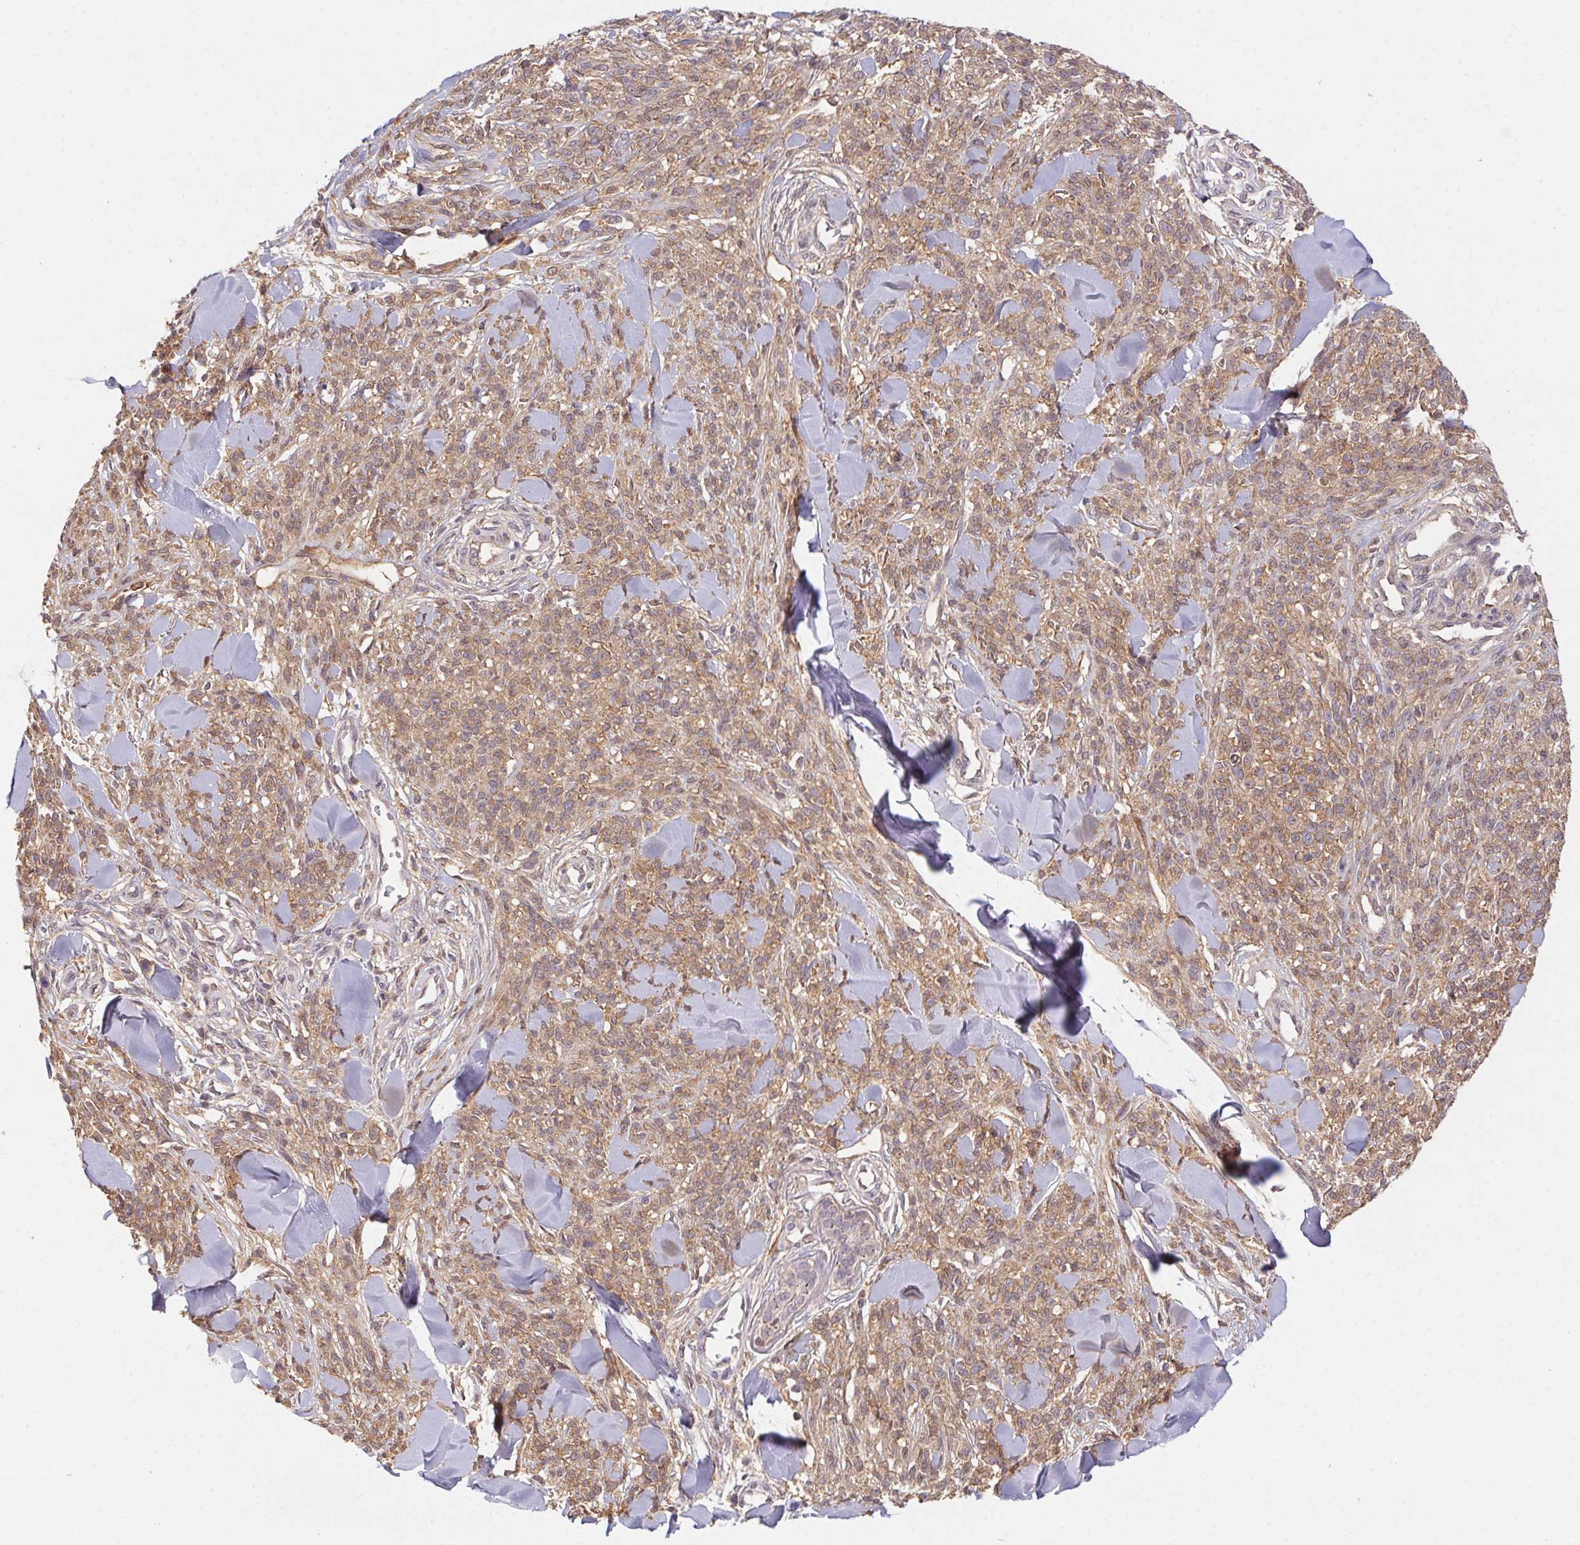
{"staining": {"intensity": "weak", "quantity": ">75%", "location": "cytoplasmic/membranous"}, "tissue": "melanoma", "cell_type": "Tumor cells", "image_type": "cancer", "snomed": [{"axis": "morphology", "description": "Malignant melanoma, NOS"}, {"axis": "topography", "description": "Skin"}, {"axis": "topography", "description": "Skin of trunk"}], "caption": "Malignant melanoma stained for a protein (brown) reveals weak cytoplasmic/membranous positive expression in about >75% of tumor cells.", "gene": "SLC52A2", "patient": {"sex": "male", "age": 74}}